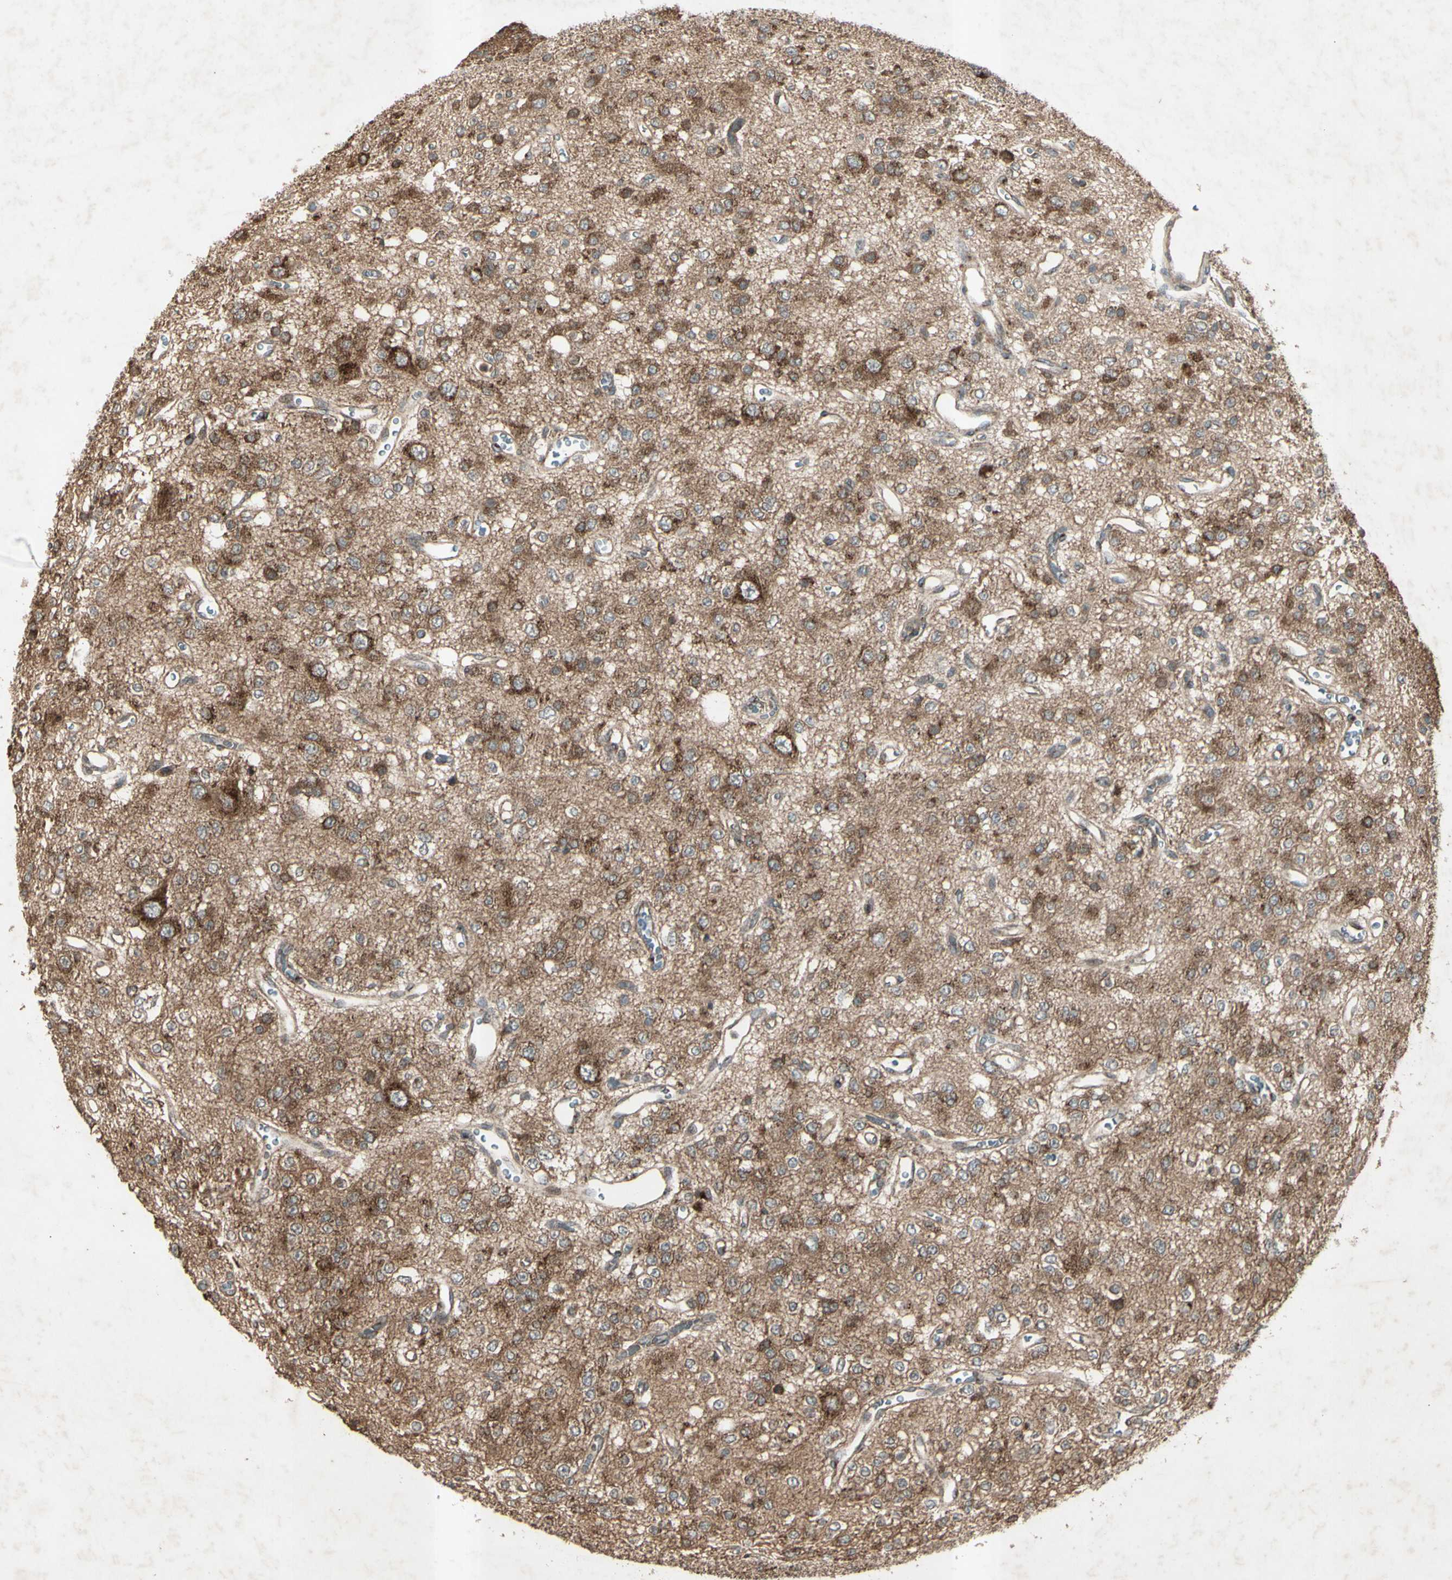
{"staining": {"intensity": "moderate", "quantity": ">75%", "location": "cytoplasmic/membranous"}, "tissue": "glioma", "cell_type": "Tumor cells", "image_type": "cancer", "snomed": [{"axis": "morphology", "description": "Glioma, malignant, Low grade"}, {"axis": "topography", "description": "Brain"}], "caption": "Brown immunohistochemical staining in human malignant glioma (low-grade) exhibits moderate cytoplasmic/membranous staining in about >75% of tumor cells. (IHC, brightfield microscopy, high magnification).", "gene": "AP1G1", "patient": {"sex": "male", "age": 38}}